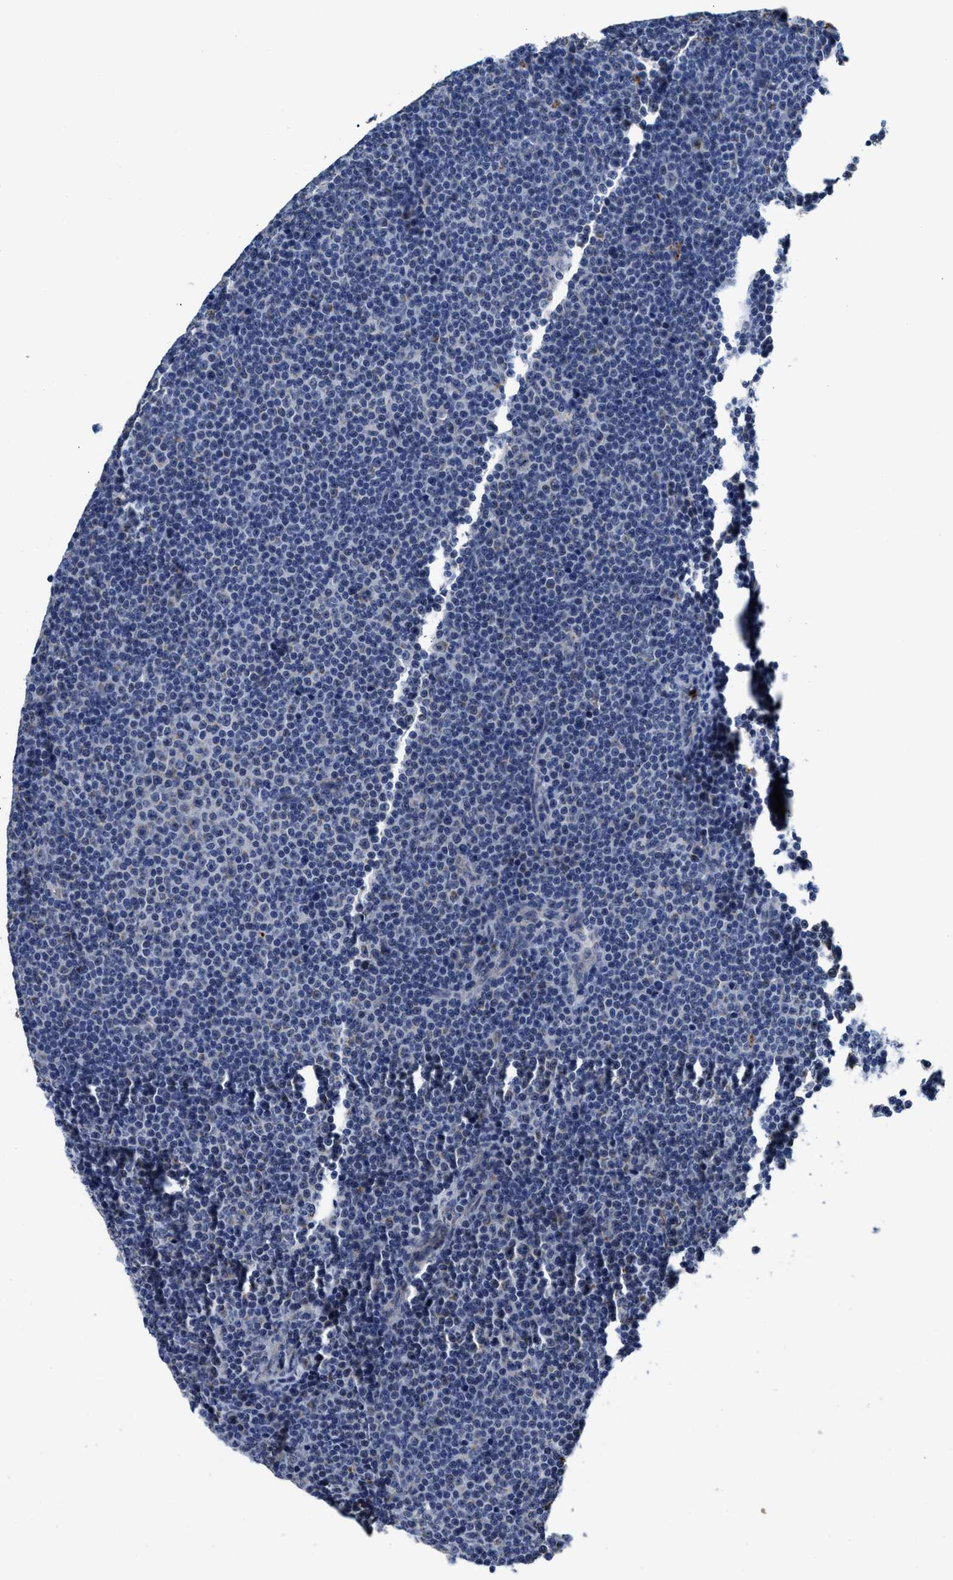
{"staining": {"intensity": "negative", "quantity": "none", "location": "none"}, "tissue": "lymphoma", "cell_type": "Tumor cells", "image_type": "cancer", "snomed": [{"axis": "morphology", "description": "Malignant lymphoma, non-Hodgkin's type, Low grade"}, {"axis": "topography", "description": "Lymph node"}], "caption": "High magnification brightfield microscopy of lymphoma stained with DAB (3,3'-diaminobenzidine) (brown) and counterstained with hematoxylin (blue): tumor cells show no significant expression.", "gene": "GHITM", "patient": {"sex": "female", "age": 67}}